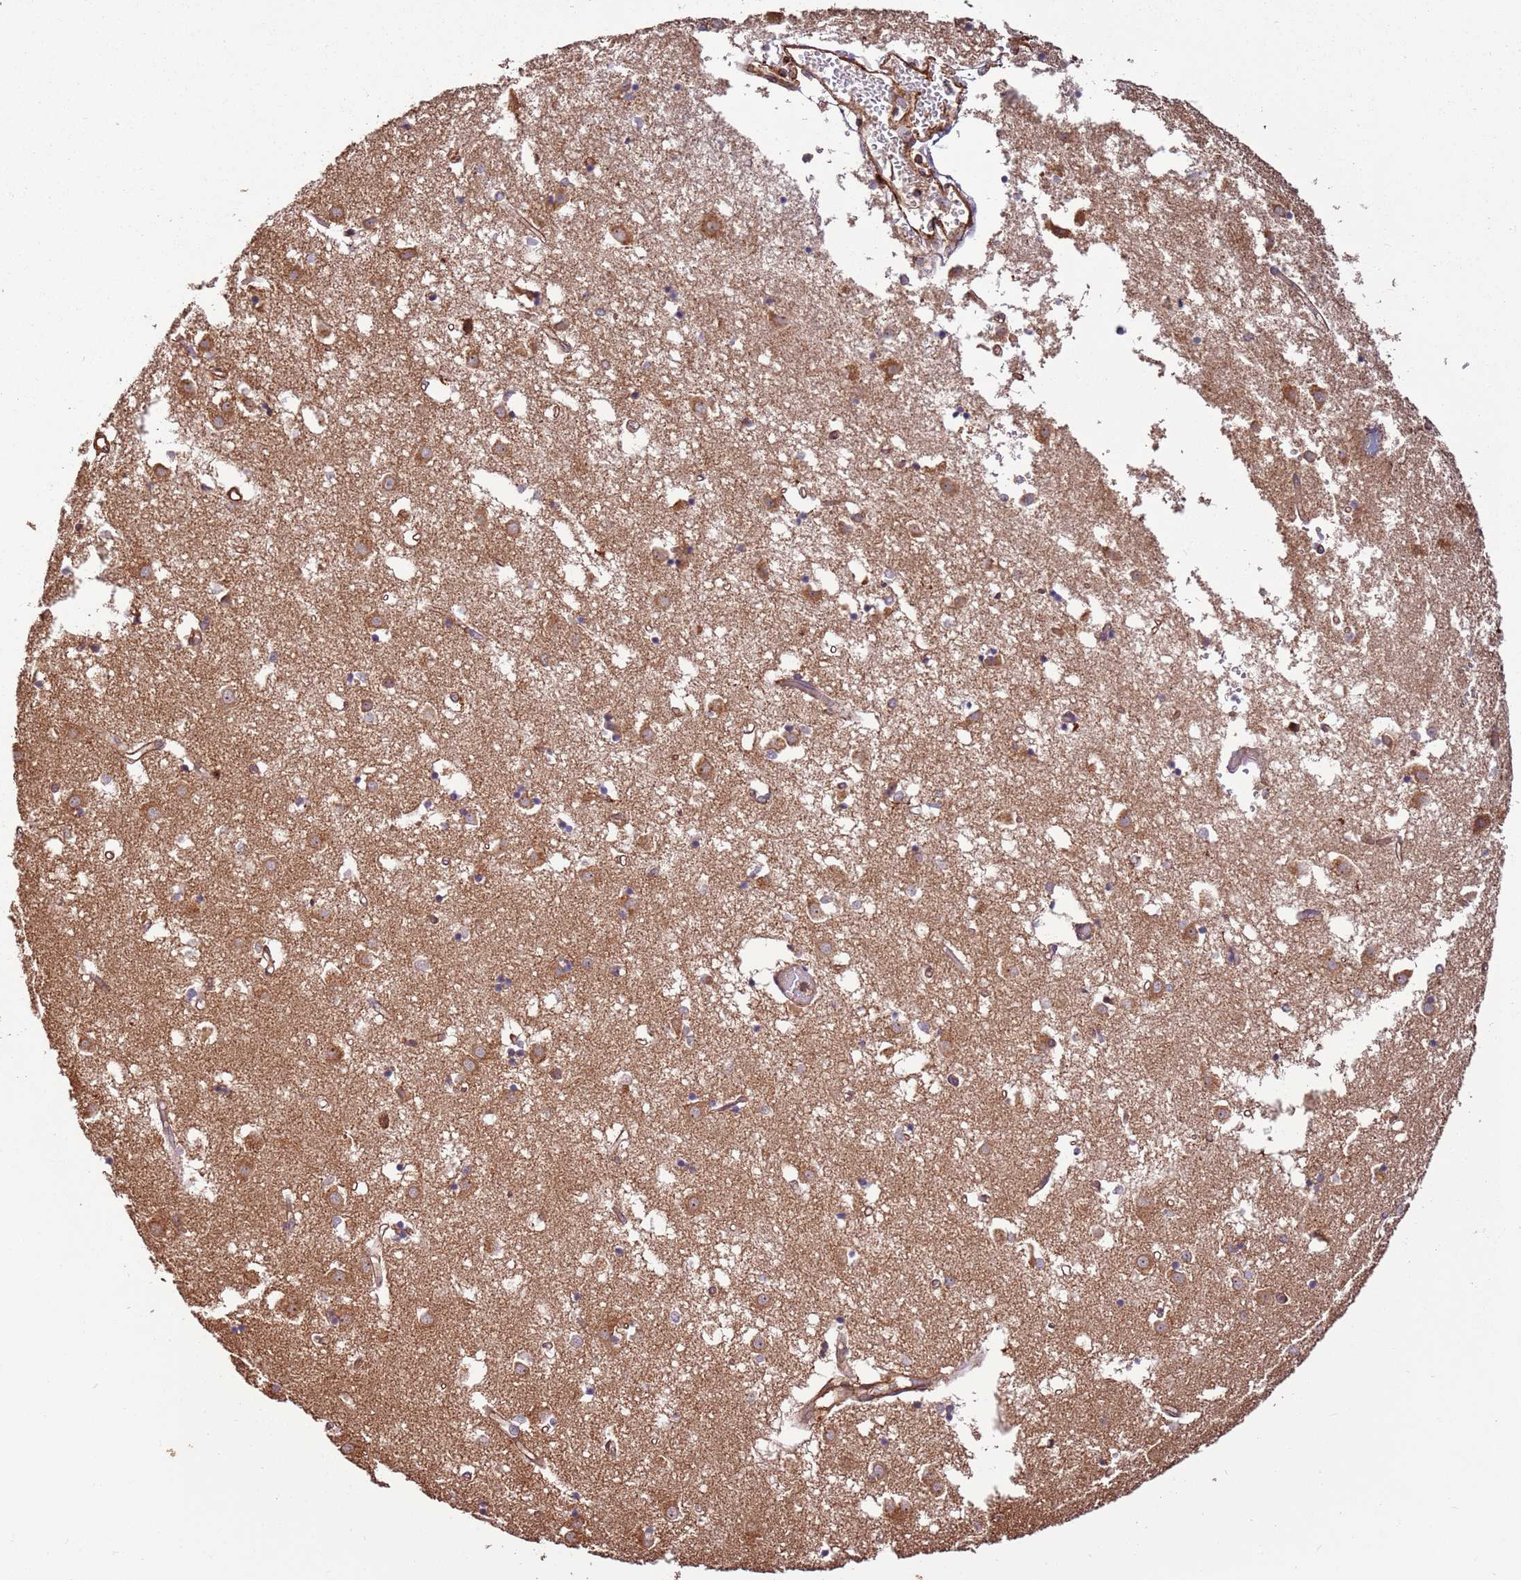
{"staining": {"intensity": "moderate", "quantity": "25%-75%", "location": "cytoplasmic/membranous"}, "tissue": "caudate", "cell_type": "Glial cells", "image_type": "normal", "snomed": [{"axis": "morphology", "description": "Normal tissue, NOS"}, {"axis": "topography", "description": "Lateral ventricle wall"}], "caption": "Approximately 25%-75% of glial cells in normal caudate demonstrate moderate cytoplasmic/membranous protein staining as visualized by brown immunohistochemical staining.", "gene": "ACVR2A", "patient": {"sex": "male", "age": 70}}